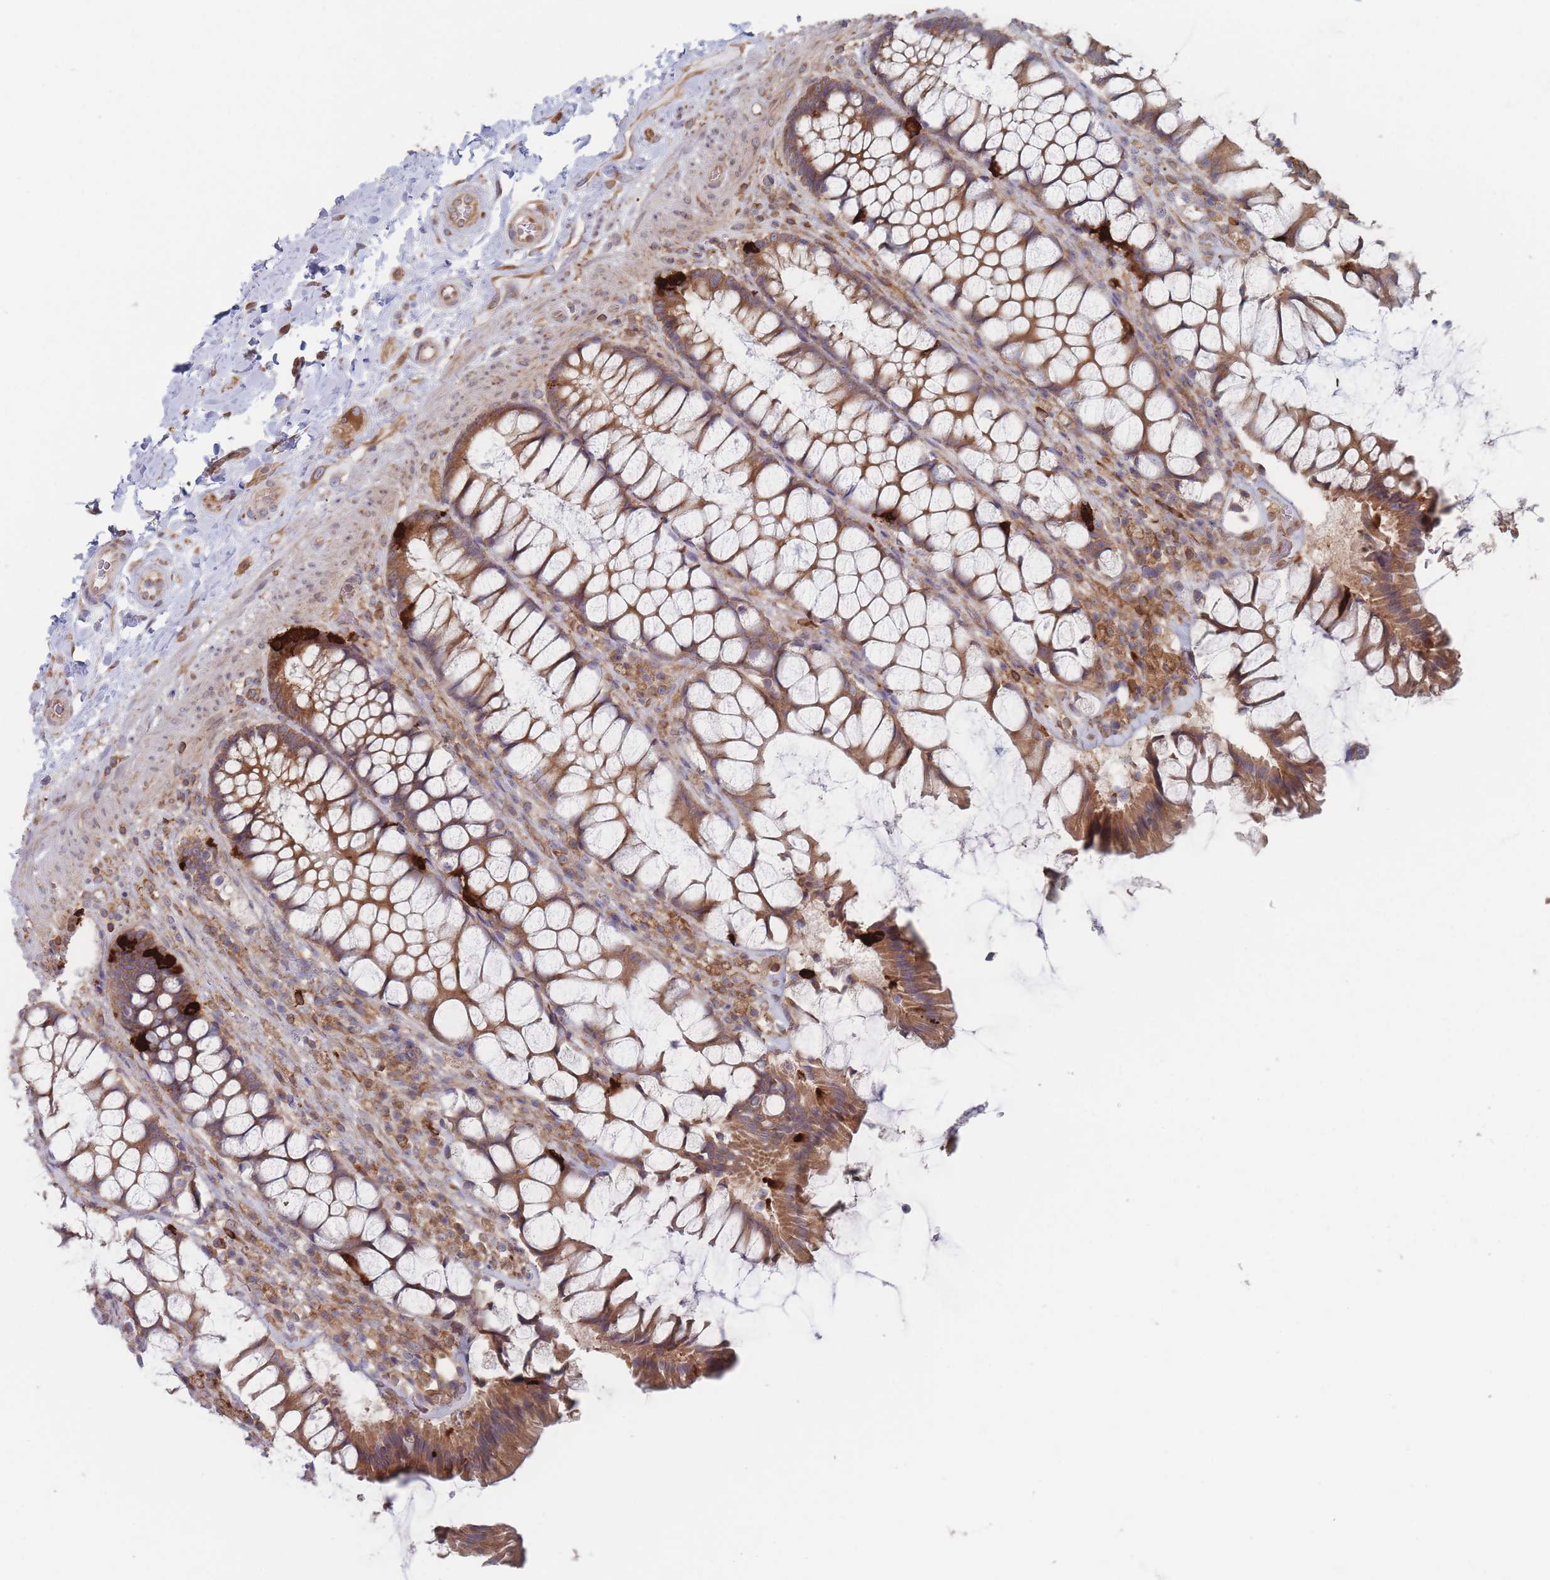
{"staining": {"intensity": "strong", "quantity": ">75%", "location": "cytoplasmic/membranous"}, "tissue": "rectum", "cell_type": "Glandular cells", "image_type": "normal", "snomed": [{"axis": "morphology", "description": "Normal tissue, NOS"}, {"axis": "topography", "description": "Rectum"}], "caption": "Immunohistochemistry (IHC) image of unremarkable rectum: rectum stained using immunohistochemistry demonstrates high levels of strong protein expression localized specifically in the cytoplasmic/membranous of glandular cells, appearing as a cytoplasmic/membranous brown color.", "gene": "KDSR", "patient": {"sex": "female", "age": 58}}